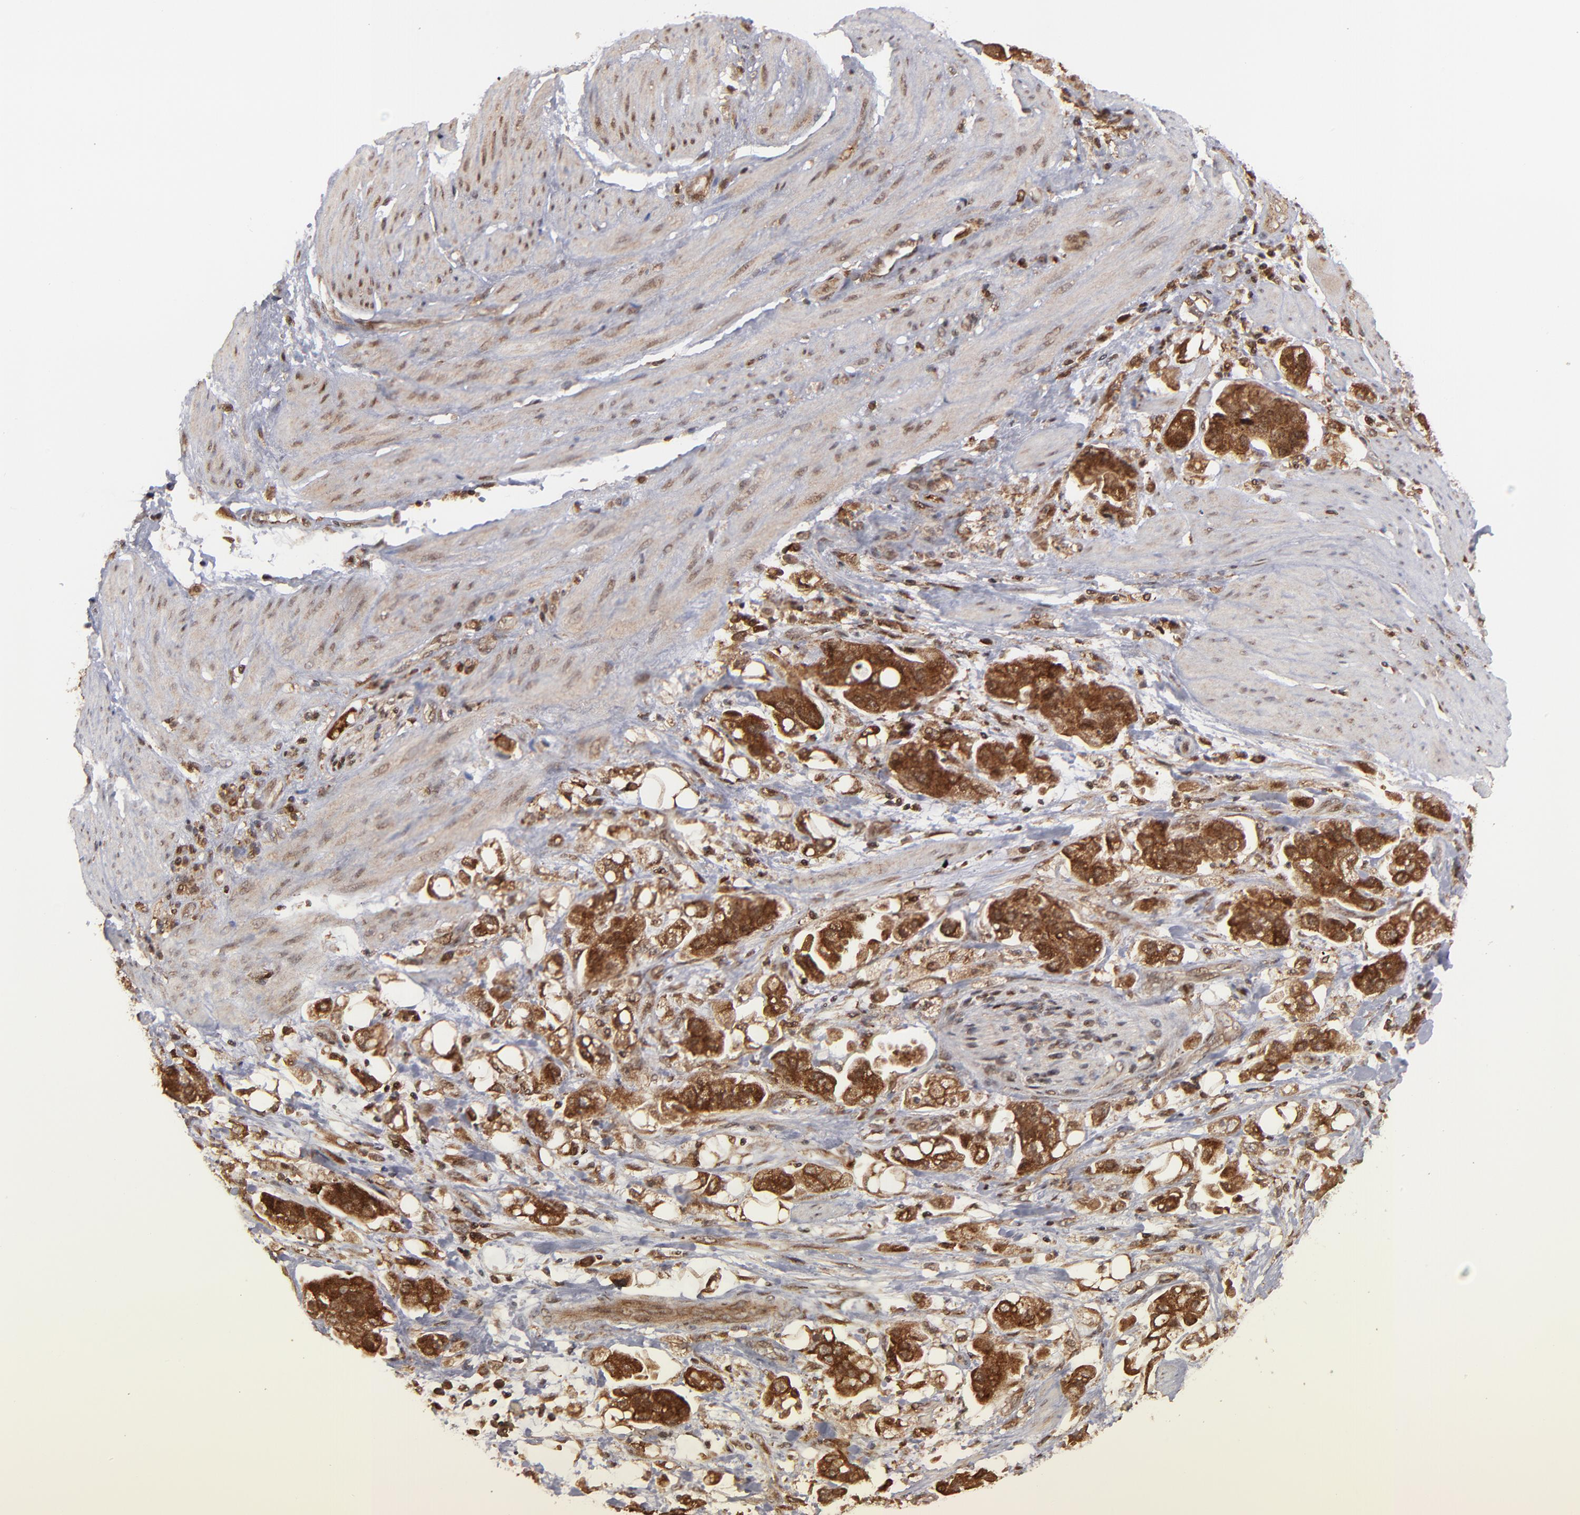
{"staining": {"intensity": "strong", "quantity": ">75%", "location": "cytoplasmic/membranous,nuclear"}, "tissue": "stomach cancer", "cell_type": "Tumor cells", "image_type": "cancer", "snomed": [{"axis": "morphology", "description": "Adenocarcinoma, NOS"}, {"axis": "topography", "description": "Stomach"}], "caption": "High-power microscopy captured an IHC photomicrograph of stomach cancer (adenocarcinoma), revealing strong cytoplasmic/membranous and nuclear staining in approximately >75% of tumor cells.", "gene": "RGS6", "patient": {"sex": "male", "age": 62}}